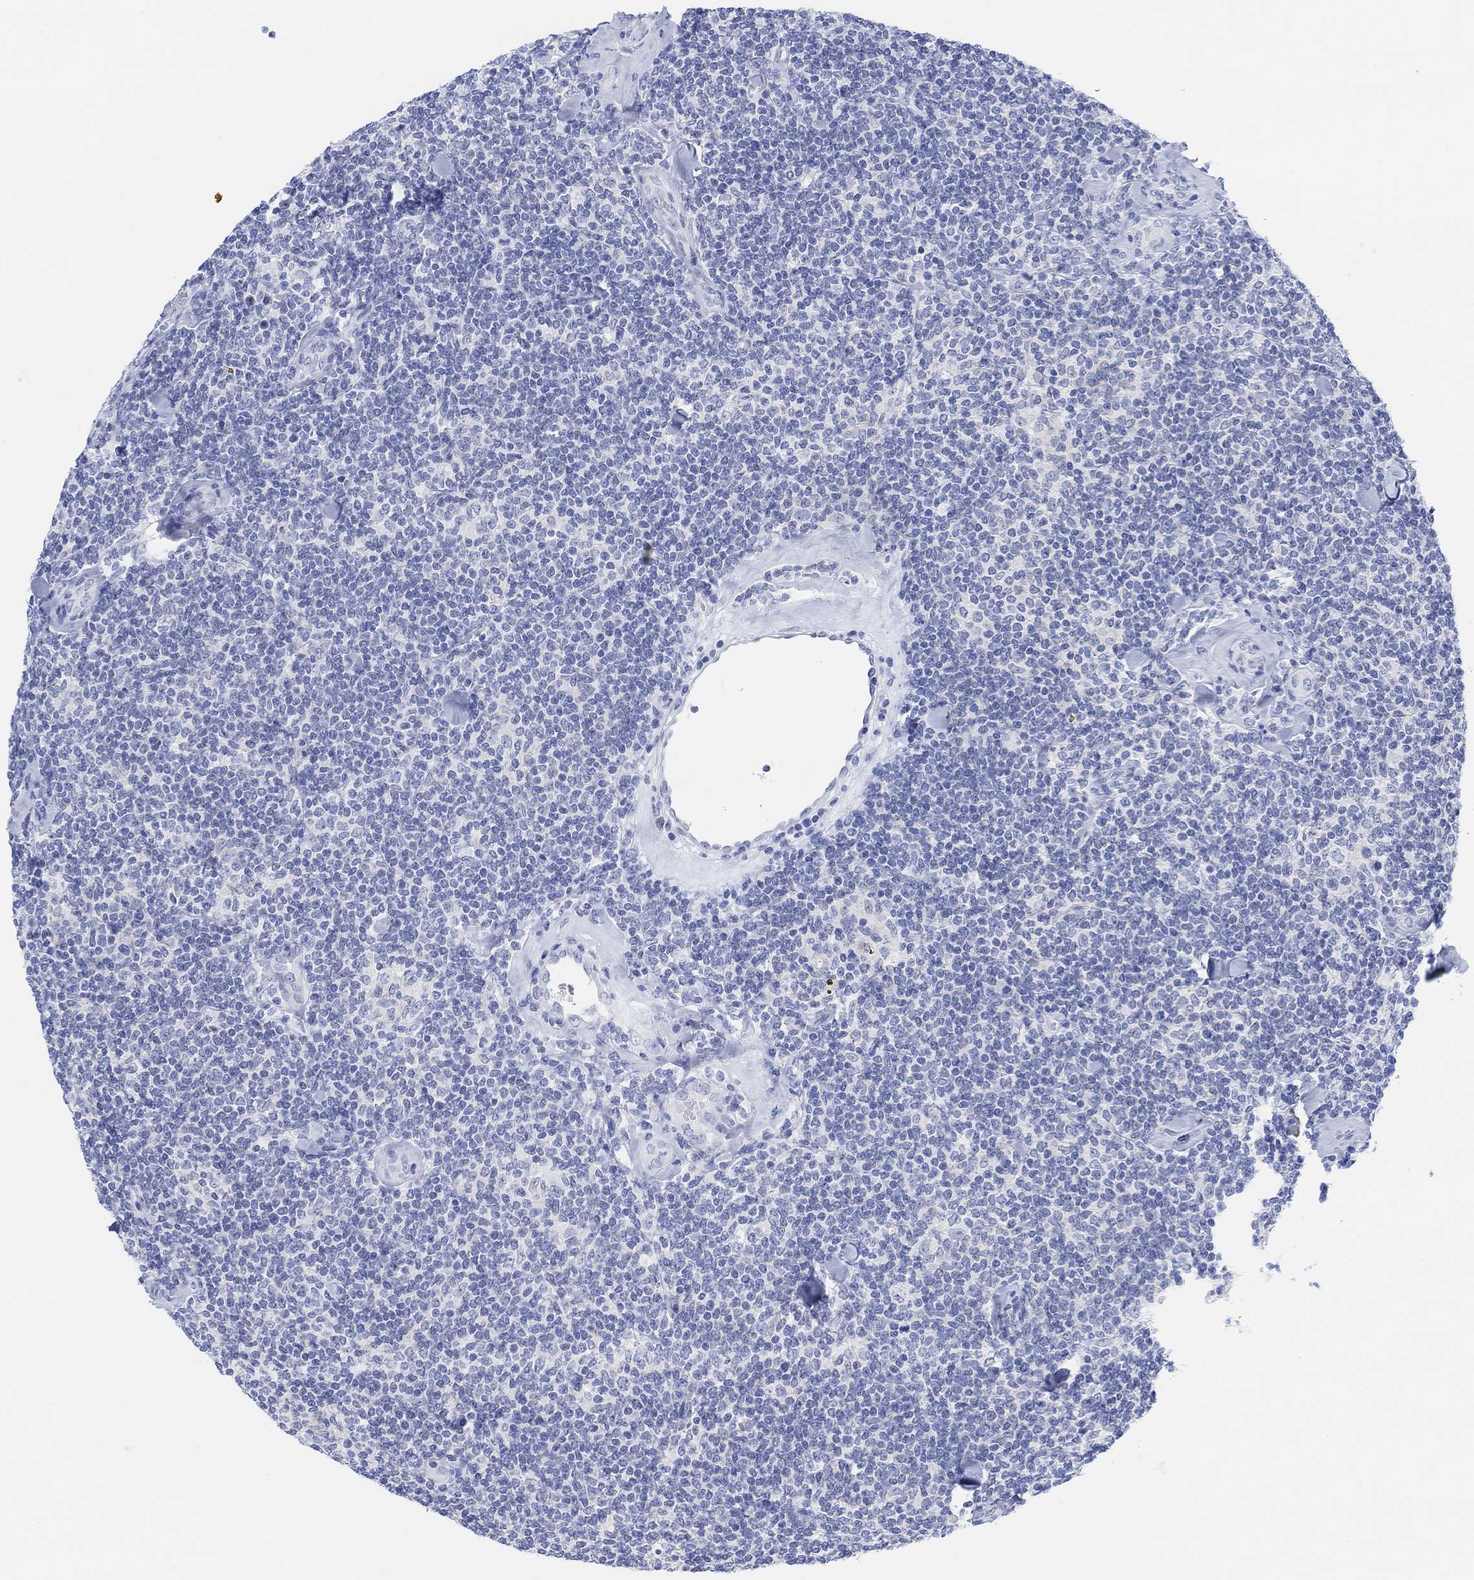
{"staining": {"intensity": "negative", "quantity": "none", "location": "none"}, "tissue": "lymphoma", "cell_type": "Tumor cells", "image_type": "cancer", "snomed": [{"axis": "morphology", "description": "Malignant lymphoma, non-Hodgkin's type, Low grade"}, {"axis": "topography", "description": "Lymph node"}], "caption": "A micrograph of malignant lymphoma, non-Hodgkin's type (low-grade) stained for a protein shows no brown staining in tumor cells. (IHC, brightfield microscopy, high magnification).", "gene": "ENO4", "patient": {"sex": "female", "age": 56}}